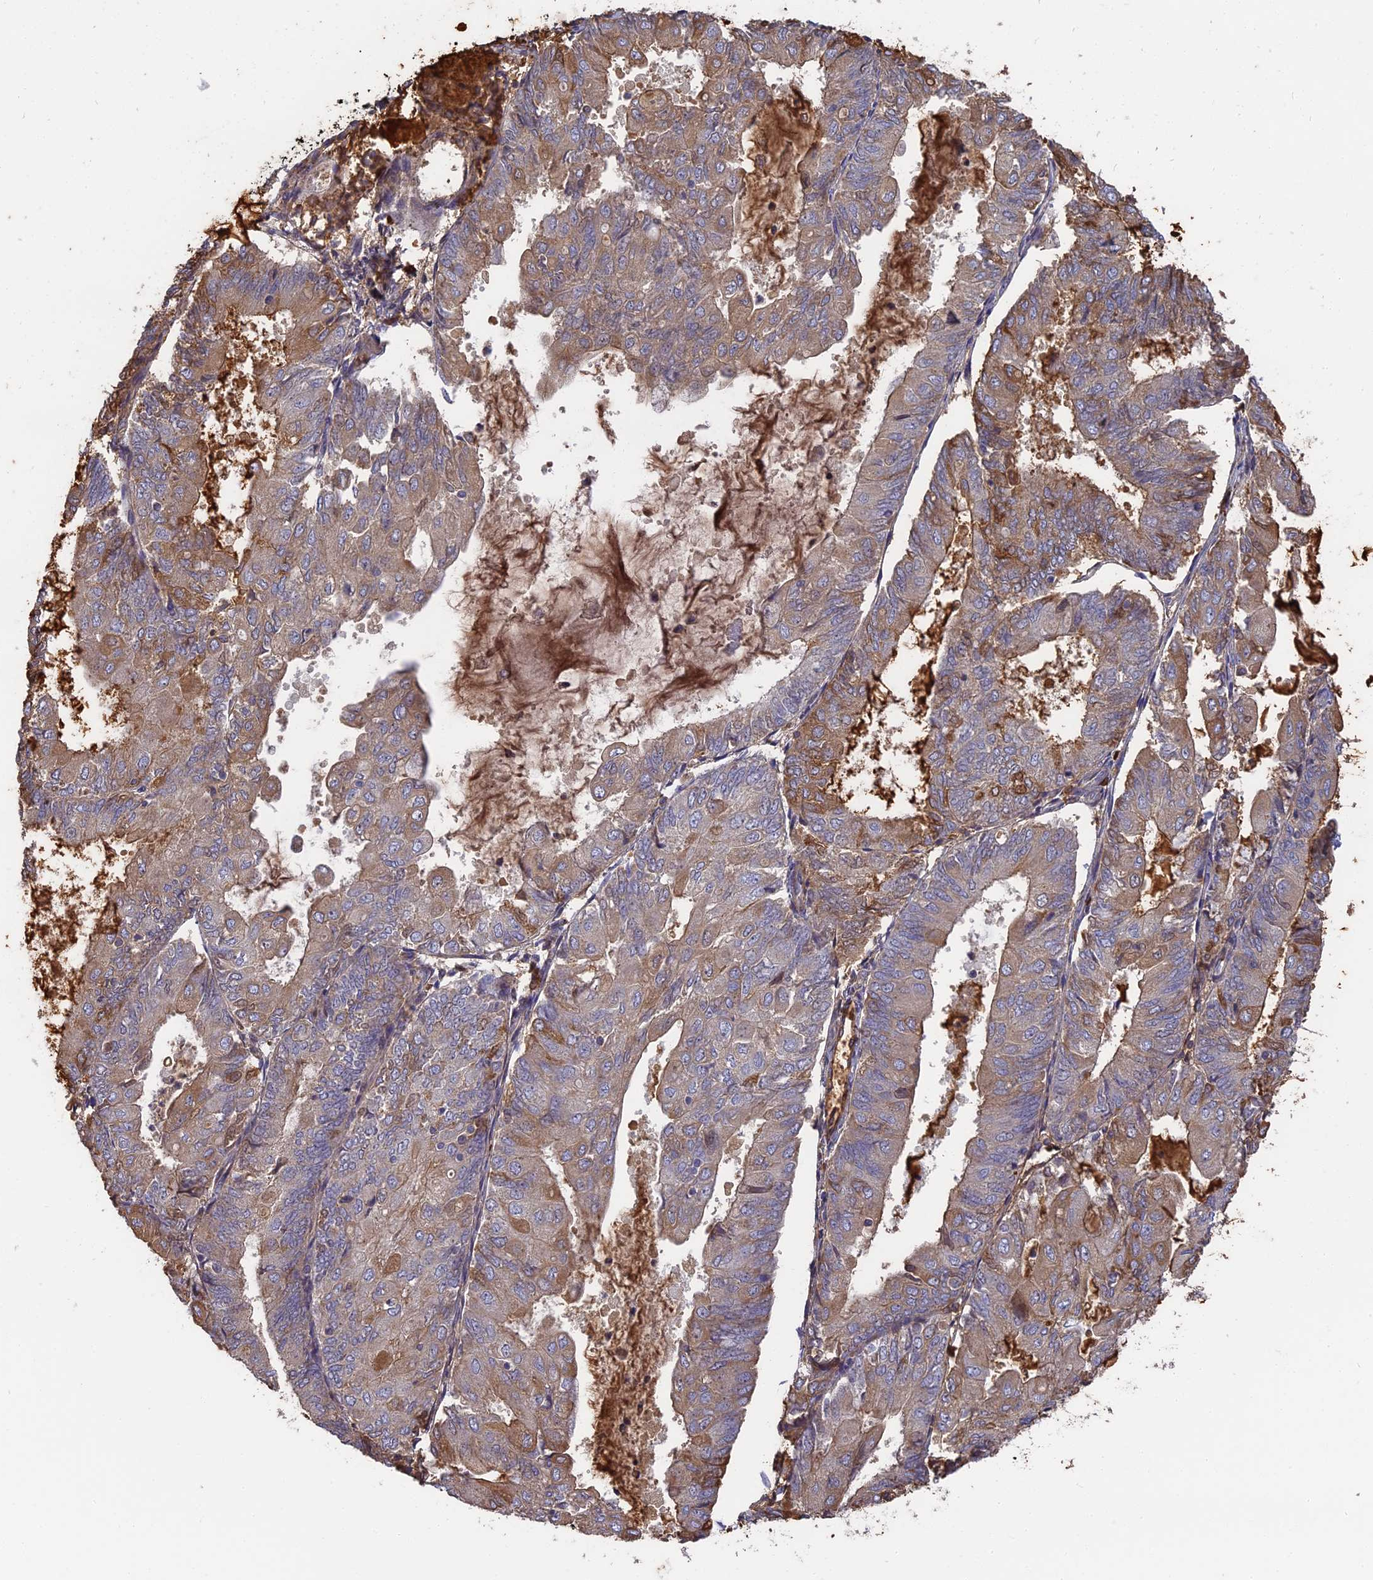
{"staining": {"intensity": "moderate", "quantity": "<25%", "location": "cytoplasmic/membranous"}, "tissue": "endometrial cancer", "cell_type": "Tumor cells", "image_type": "cancer", "snomed": [{"axis": "morphology", "description": "Adenocarcinoma, NOS"}, {"axis": "topography", "description": "Endometrium"}], "caption": "A brown stain highlights moderate cytoplasmic/membranous staining of a protein in human endometrial adenocarcinoma tumor cells.", "gene": "ERMAP", "patient": {"sex": "female", "age": 81}}